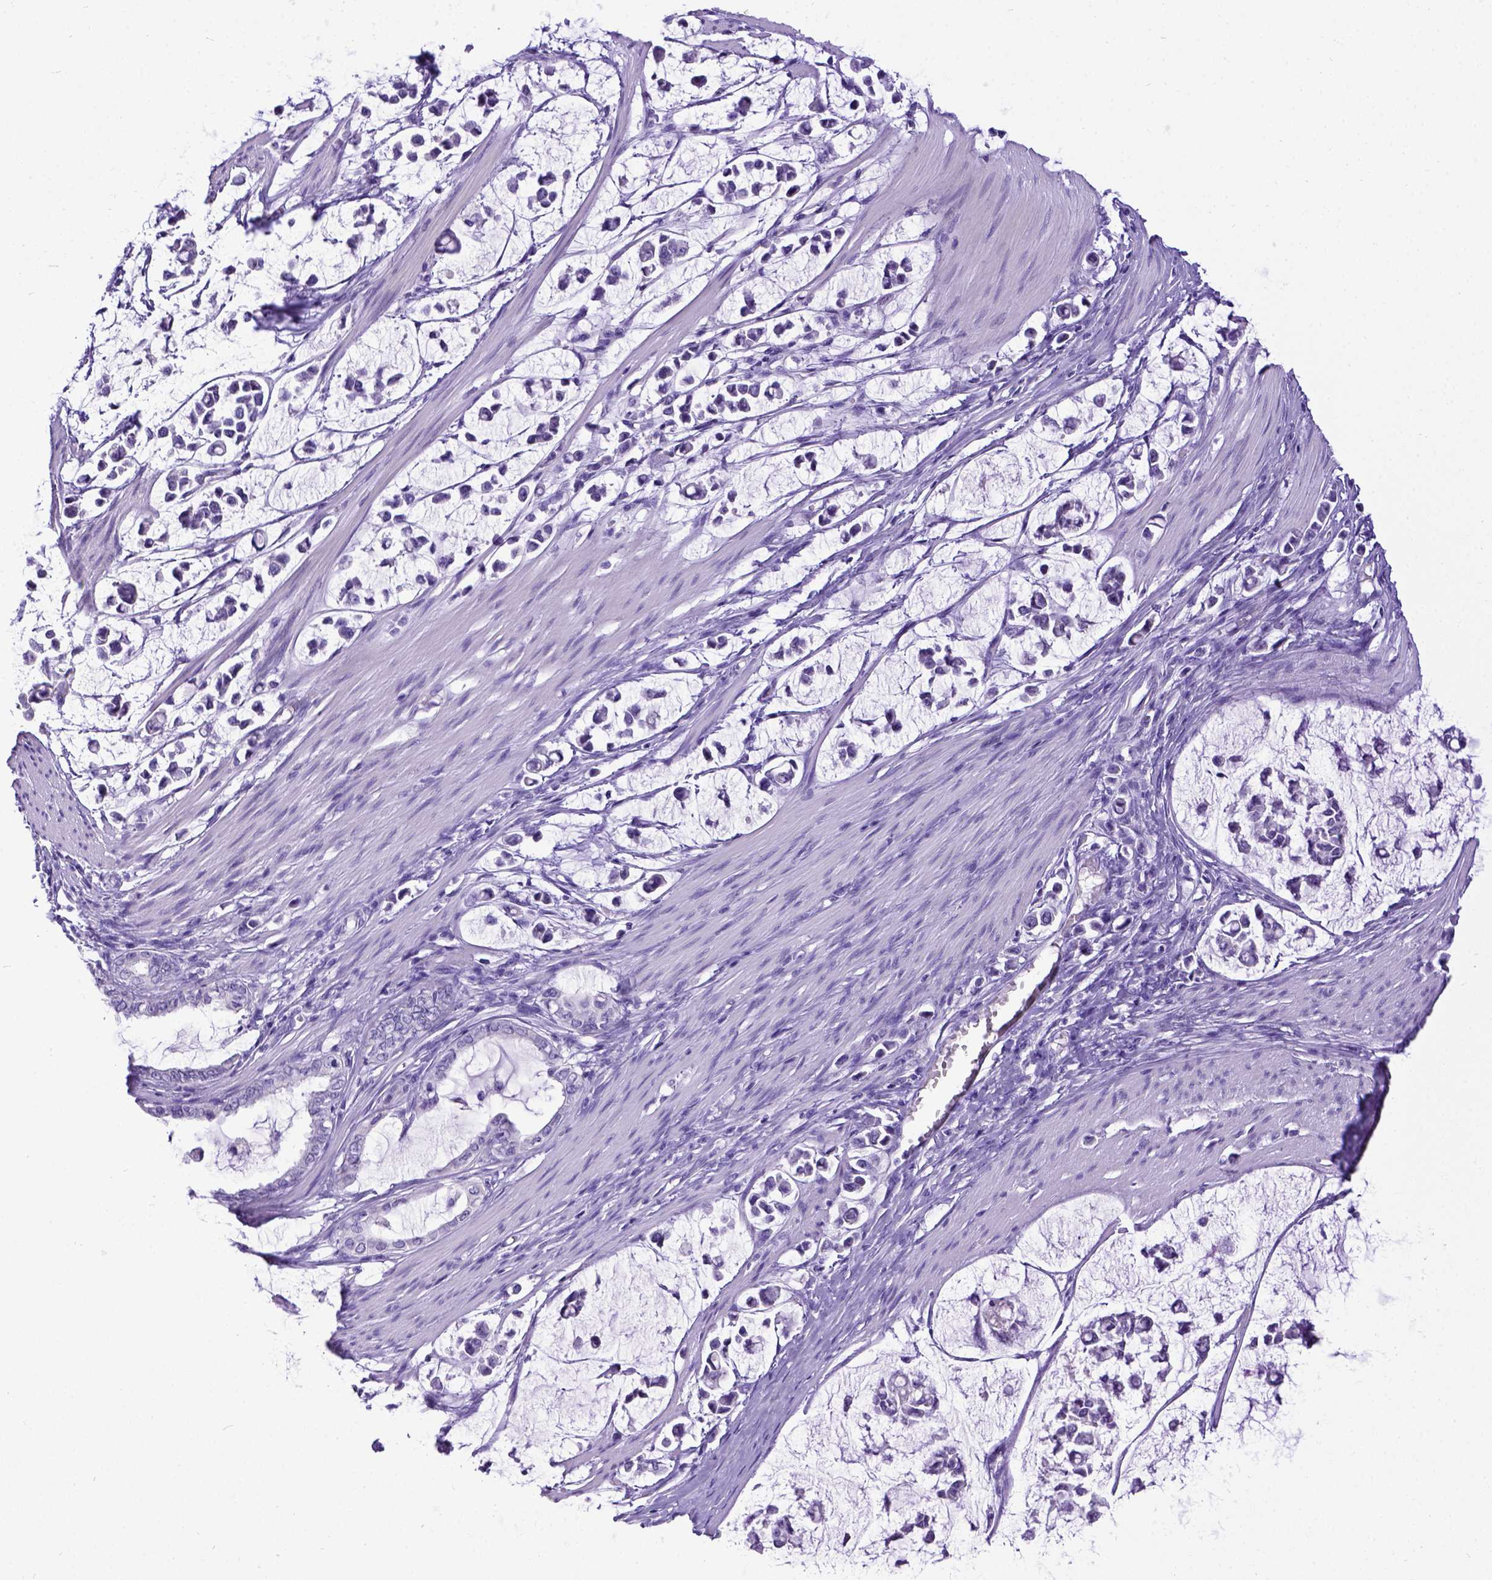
{"staining": {"intensity": "negative", "quantity": "none", "location": "none"}, "tissue": "stomach cancer", "cell_type": "Tumor cells", "image_type": "cancer", "snomed": [{"axis": "morphology", "description": "Adenocarcinoma, NOS"}, {"axis": "topography", "description": "Stomach"}], "caption": "Tumor cells are negative for brown protein staining in stomach cancer (adenocarcinoma).", "gene": "ESR1", "patient": {"sex": "male", "age": 82}}